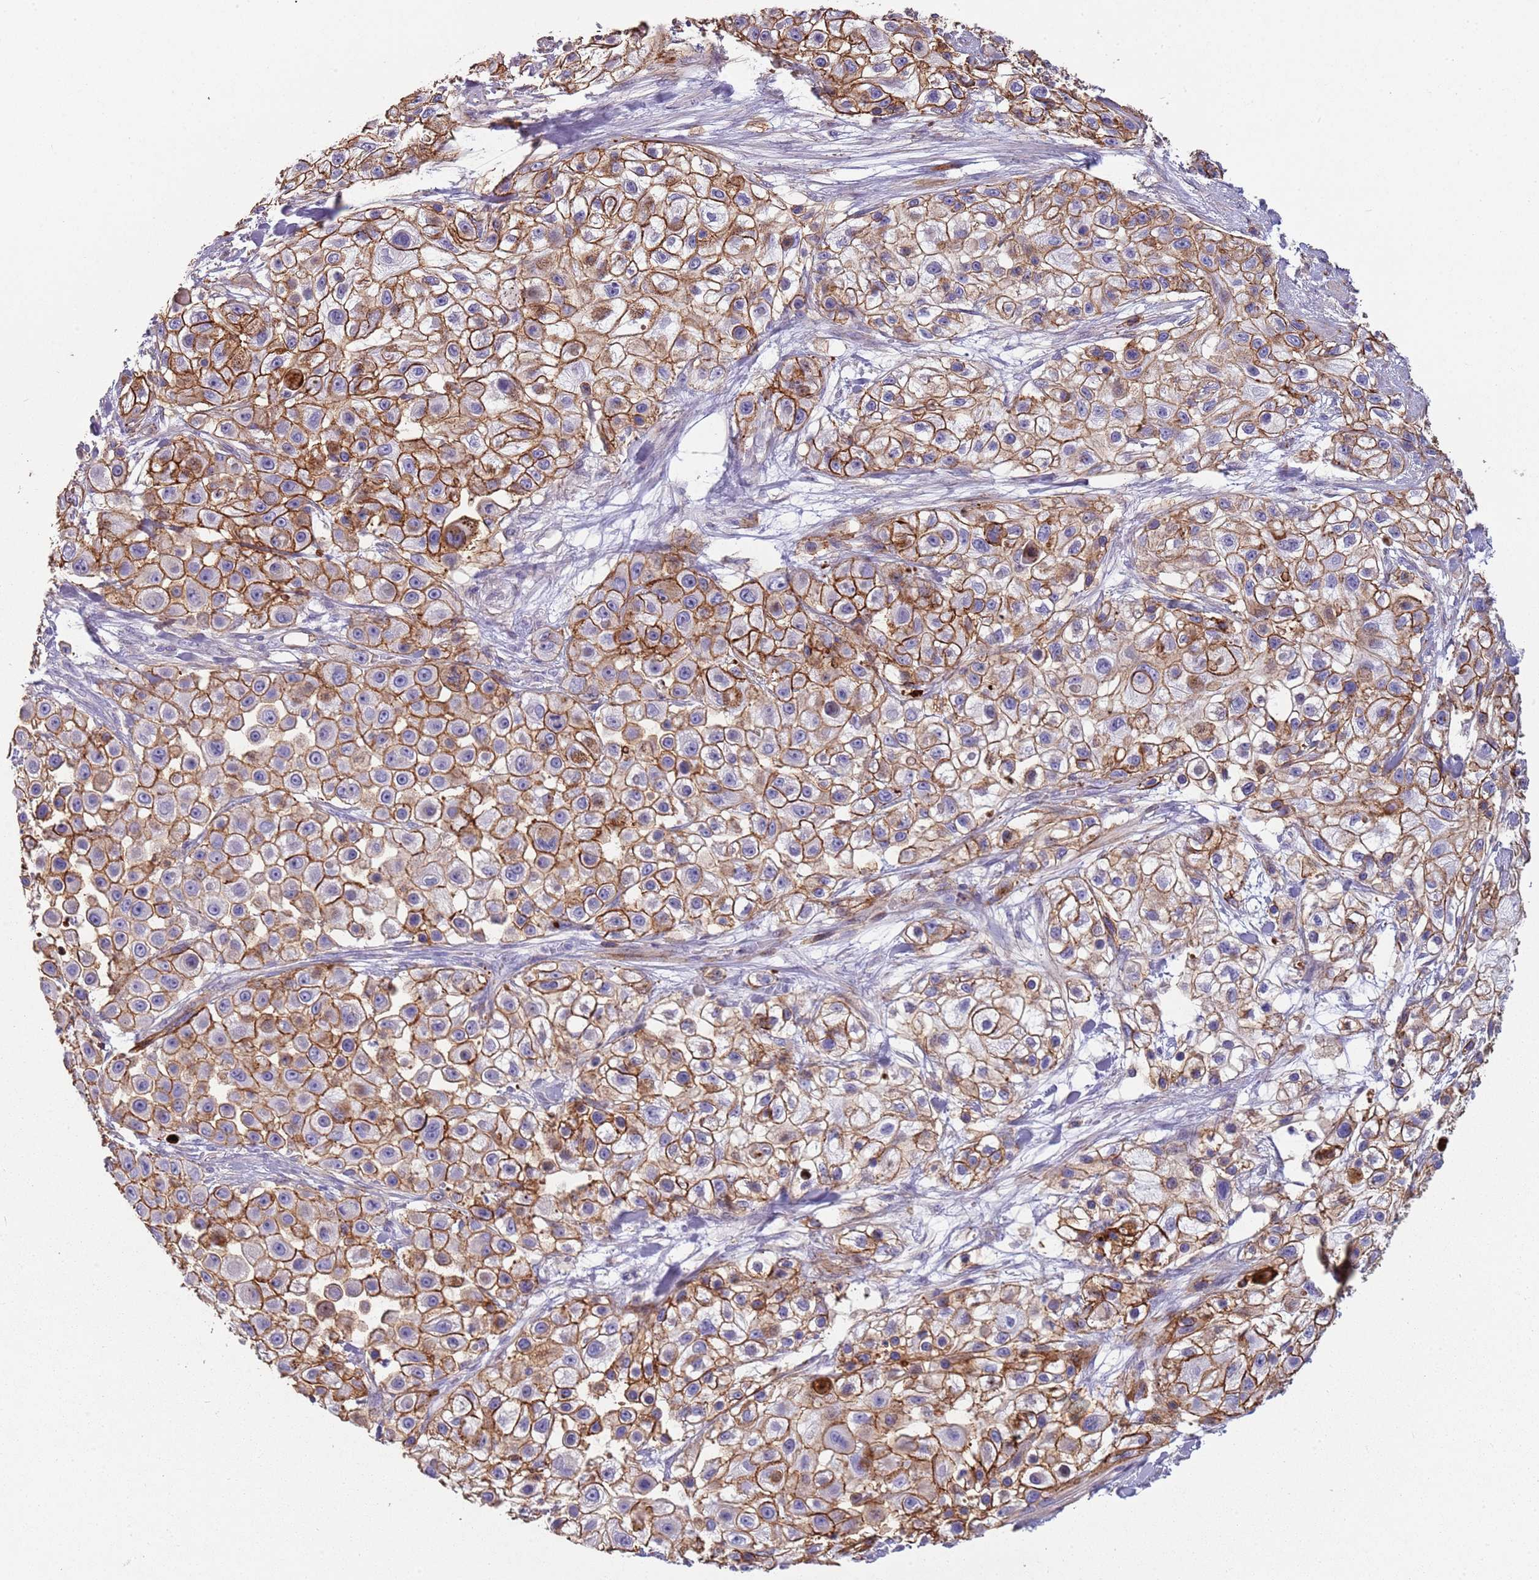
{"staining": {"intensity": "strong", "quantity": ">75%", "location": "cytoplasmic/membranous"}, "tissue": "skin cancer", "cell_type": "Tumor cells", "image_type": "cancer", "snomed": [{"axis": "morphology", "description": "Squamous cell carcinoma, NOS"}, {"axis": "topography", "description": "Skin"}], "caption": "Protein analysis of squamous cell carcinoma (skin) tissue reveals strong cytoplasmic/membranous expression in approximately >75% of tumor cells. Immunohistochemistry (ihc) stains the protein in brown and the nuclei are stained blue.", "gene": "NBPF3", "patient": {"sex": "male", "age": 67}}